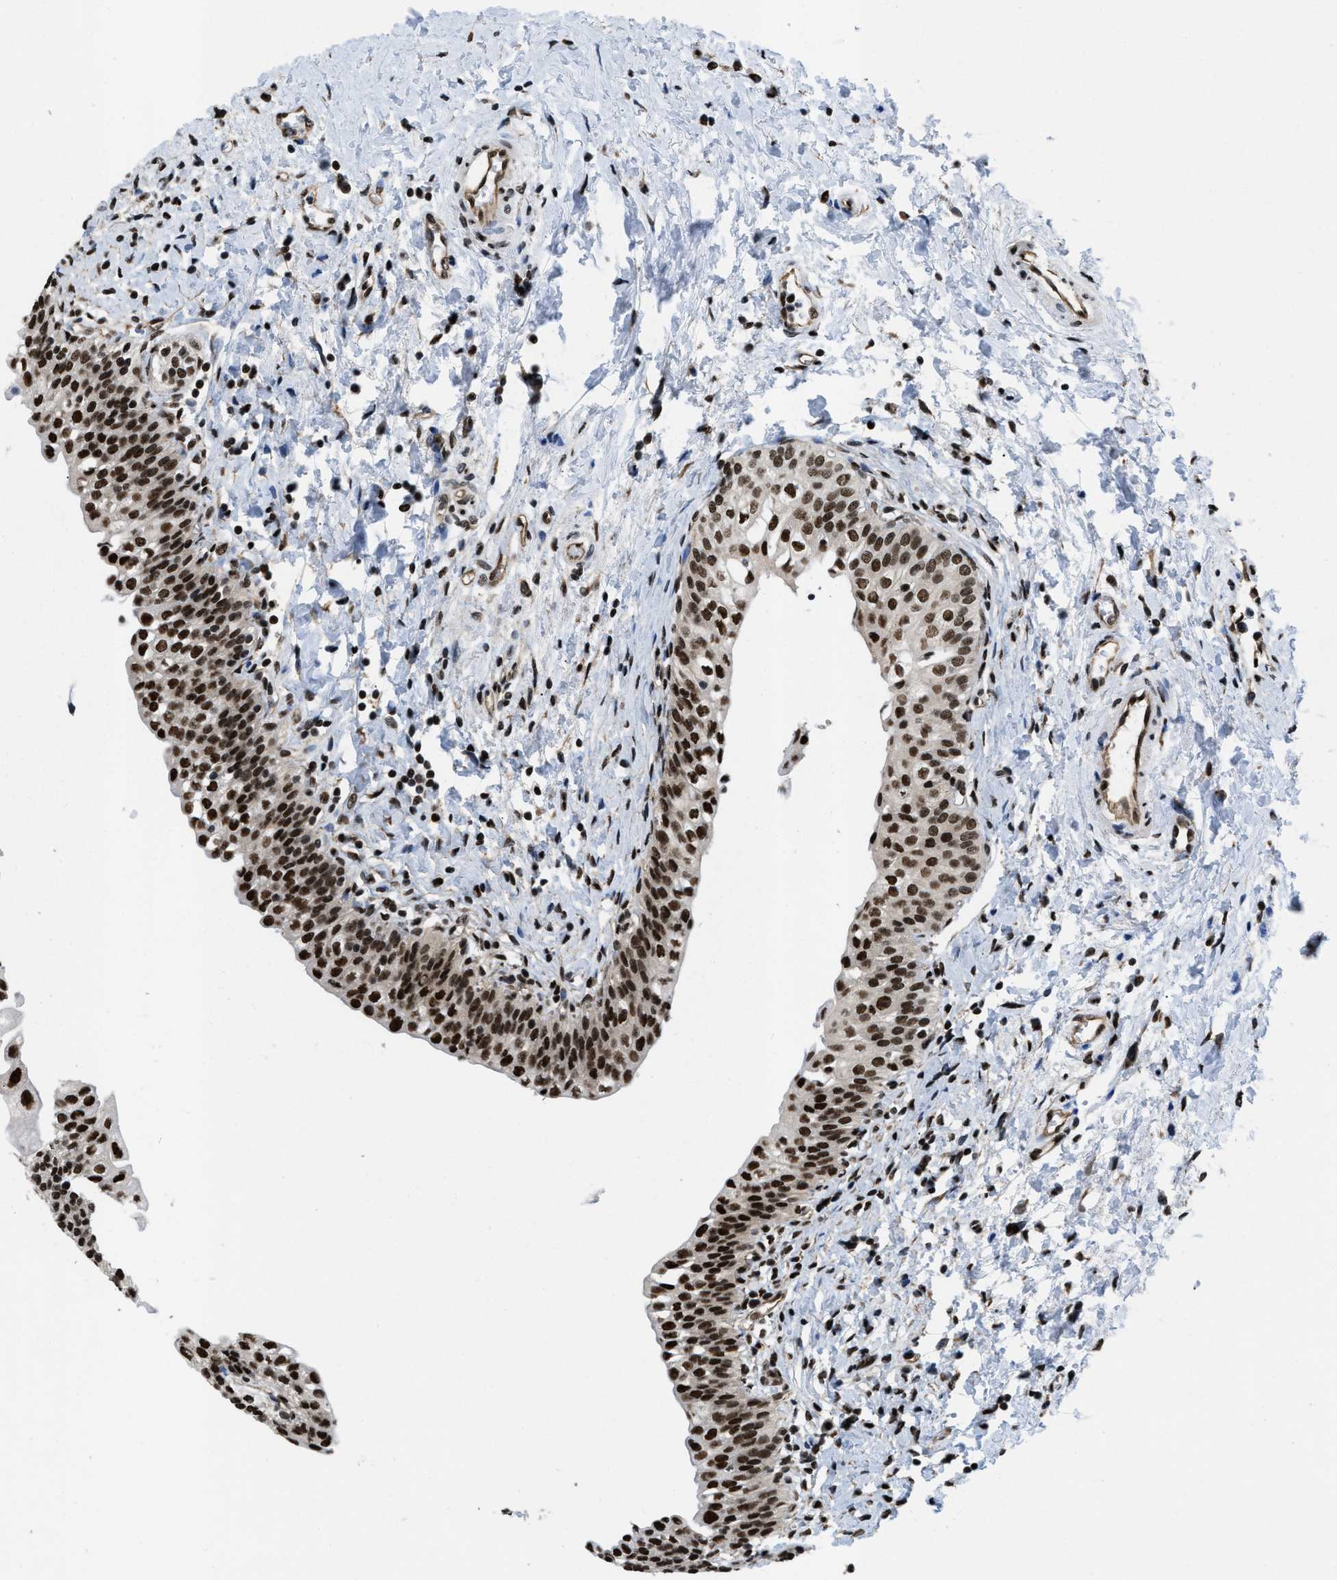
{"staining": {"intensity": "strong", "quantity": ">75%", "location": "nuclear"}, "tissue": "urinary bladder", "cell_type": "Urothelial cells", "image_type": "normal", "snomed": [{"axis": "morphology", "description": "Normal tissue, NOS"}, {"axis": "topography", "description": "Urinary bladder"}], "caption": "Protein staining of benign urinary bladder shows strong nuclear expression in approximately >75% of urothelial cells. The staining is performed using DAB brown chromogen to label protein expression. The nuclei are counter-stained blue using hematoxylin.", "gene": "SAFB", "patient": {"sex": "male", "age": 55}}